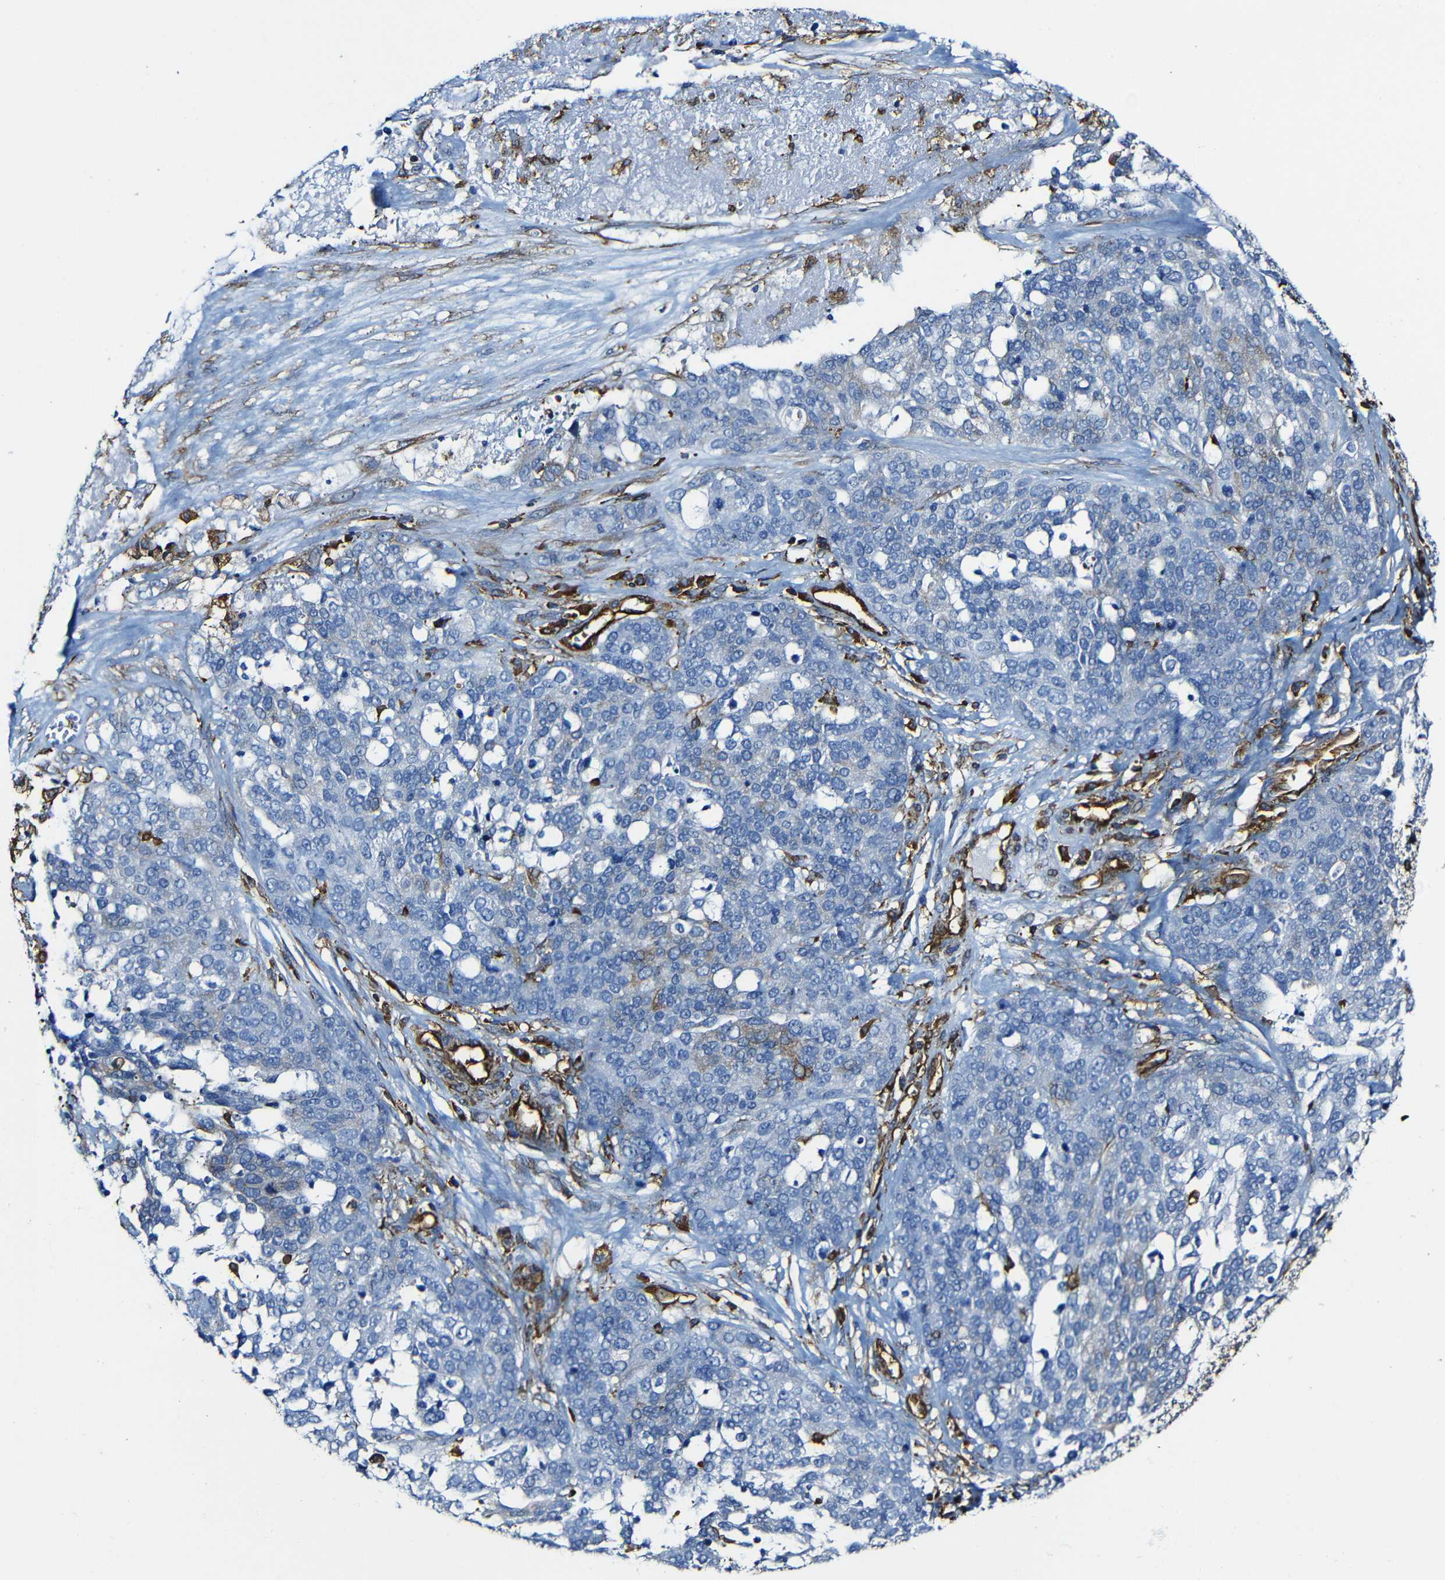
{"staining": {"intensity": "negative", "quantity": "none", "location": "none"}, "tissue": "ovarian cancer", "cell_type": "Tumor cells", "image_type": "cancer", "snomed": [{"axis": "morphology", "description": "Cystadenocarcinoma, serous, NOS"}, {"axis": "topography", "description": "Ovary"}], "caption": "DAB immunohistochemical staining of human ovarian cancer (serous cystadenocarcinoma) shows no significant positivity in tumor cells.", "gene": "MSN", "patient": {"sex": "female", "age": 44}}